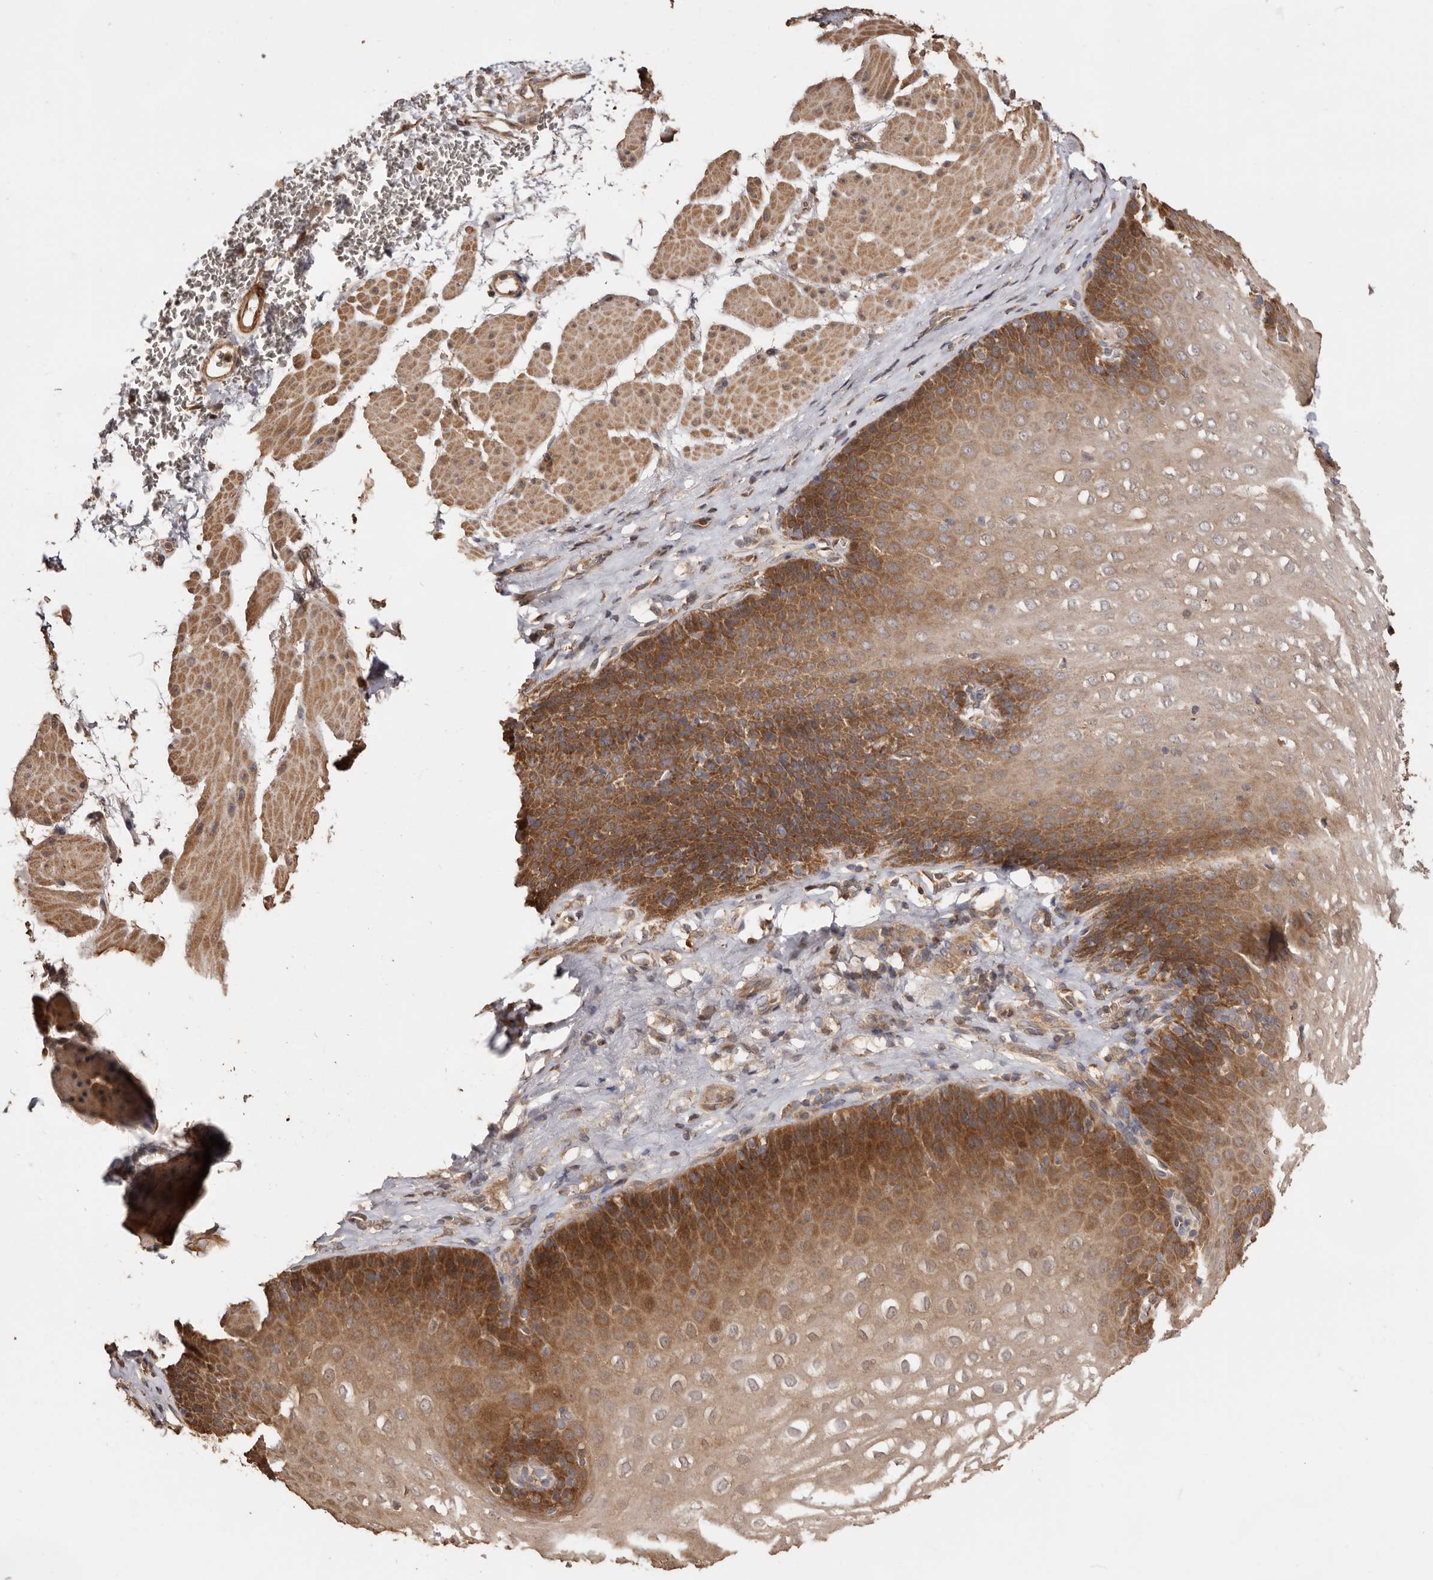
{"staining": {"intensity": "moderate", "quantity": ">75%", "location": "cytoplasmic/membranous"}, "tissue": "esophagus", "cell_type": "Squamous epithelial cells", "image_type": "normal", "snomed": [{"axis": "morphology", "description": "Normal tissue, NOS"}, {"axis": "topography", "description": "Esophagus"}], "caption": "Esophagus stained with a brown dye demonstrates moderate cytoplasmic/membranous positive positivity in approximately >75% of squamous epithelial cells.", "gene": "COQ8B", "patient": {"sex": "female", "age": 66}}